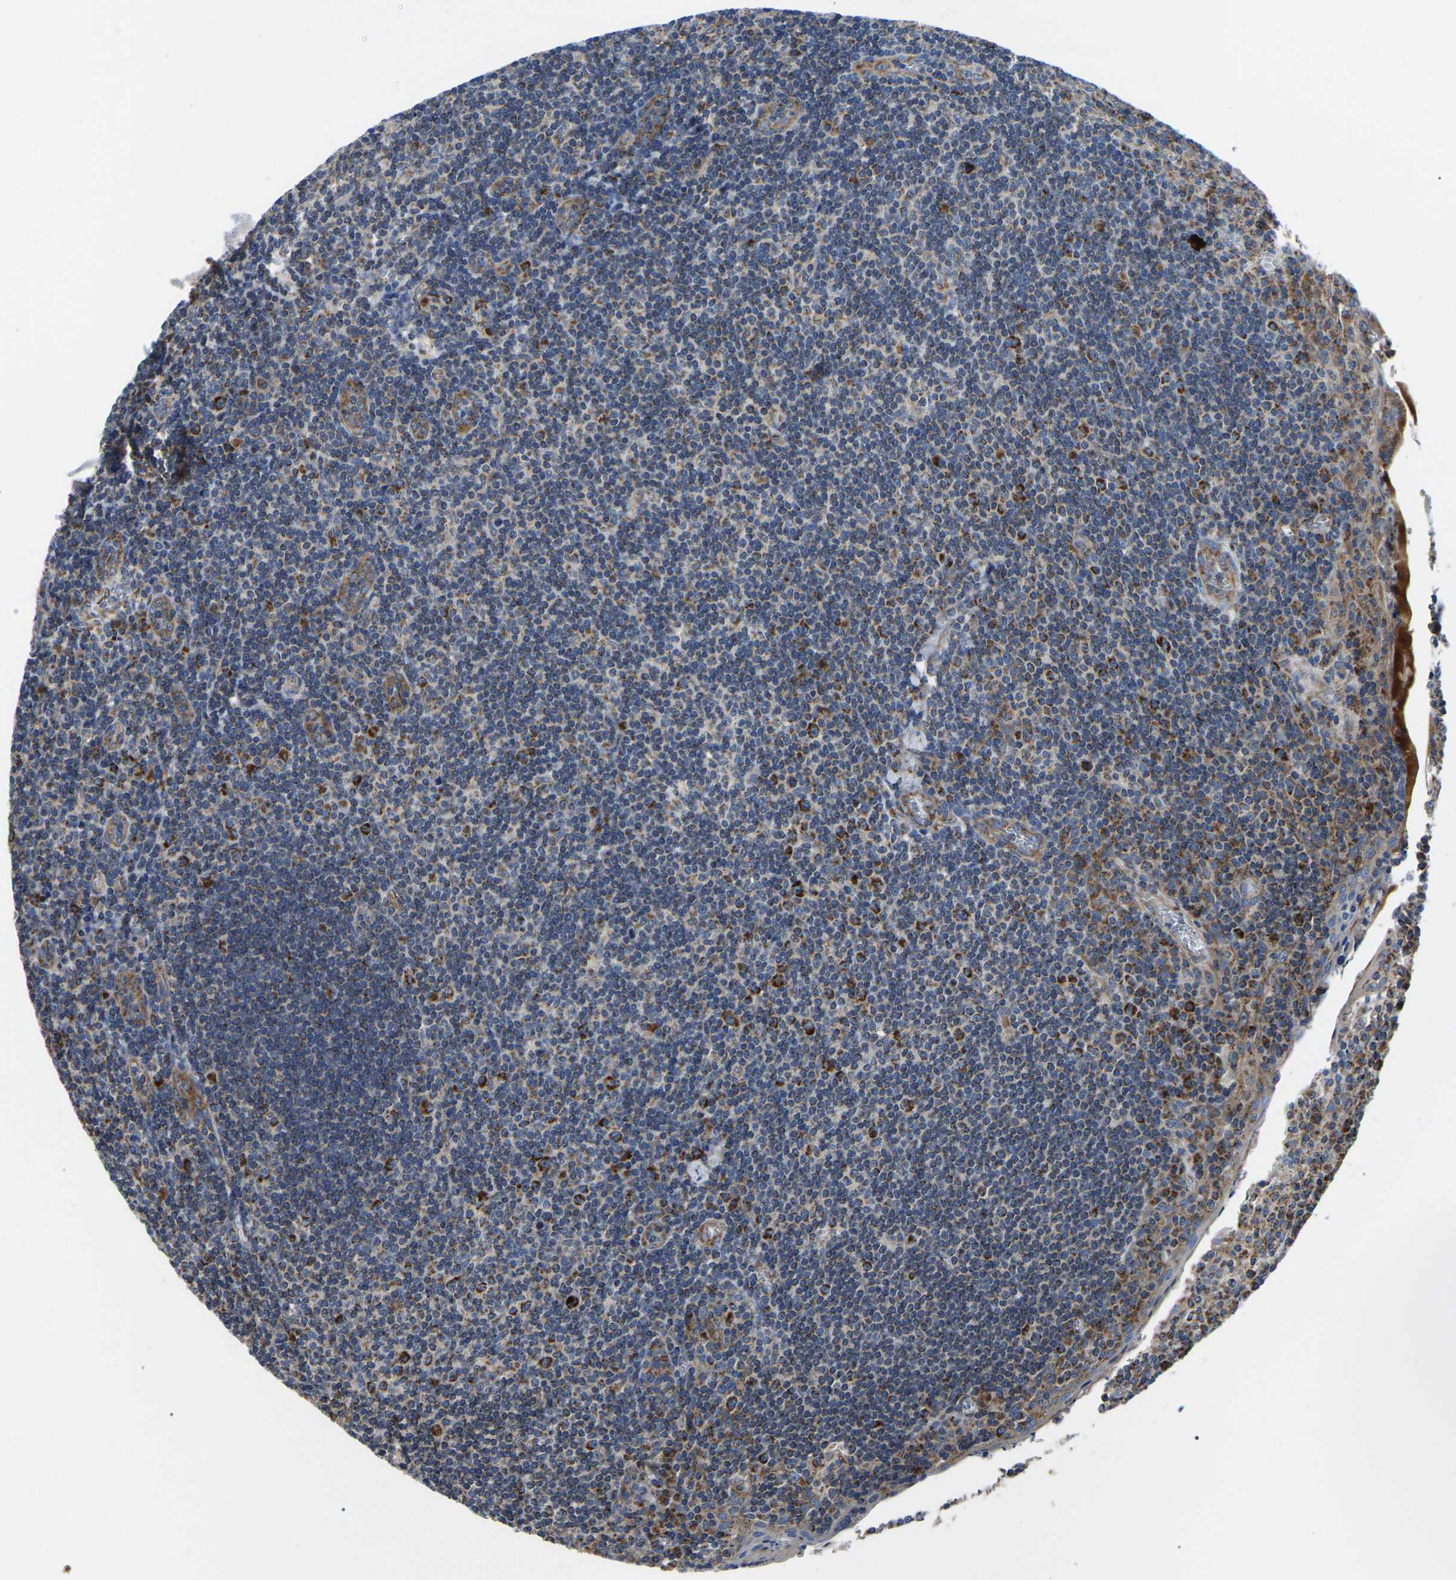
{"staining": {"intensity": "moderate", "quantity": ">75%", "location": "cytoplasmic/membranous"}, "tissue": "tonsil", "cell_type": "Germinal center cells", "image_type": "normal", "snomed": [{"axis": "morphology", "description": "Normal tissue, NOS"}, {"axis": "topography", "description": "Tonsil"}], "caption": "Immunohistochemical staining of normal human tonsil displays moderate cytoplasmic/membranous protein staining in approximately >75% of germinal center cells.", "gene": "PPM1E", "patient": {"sex": "male", "age": 37}}